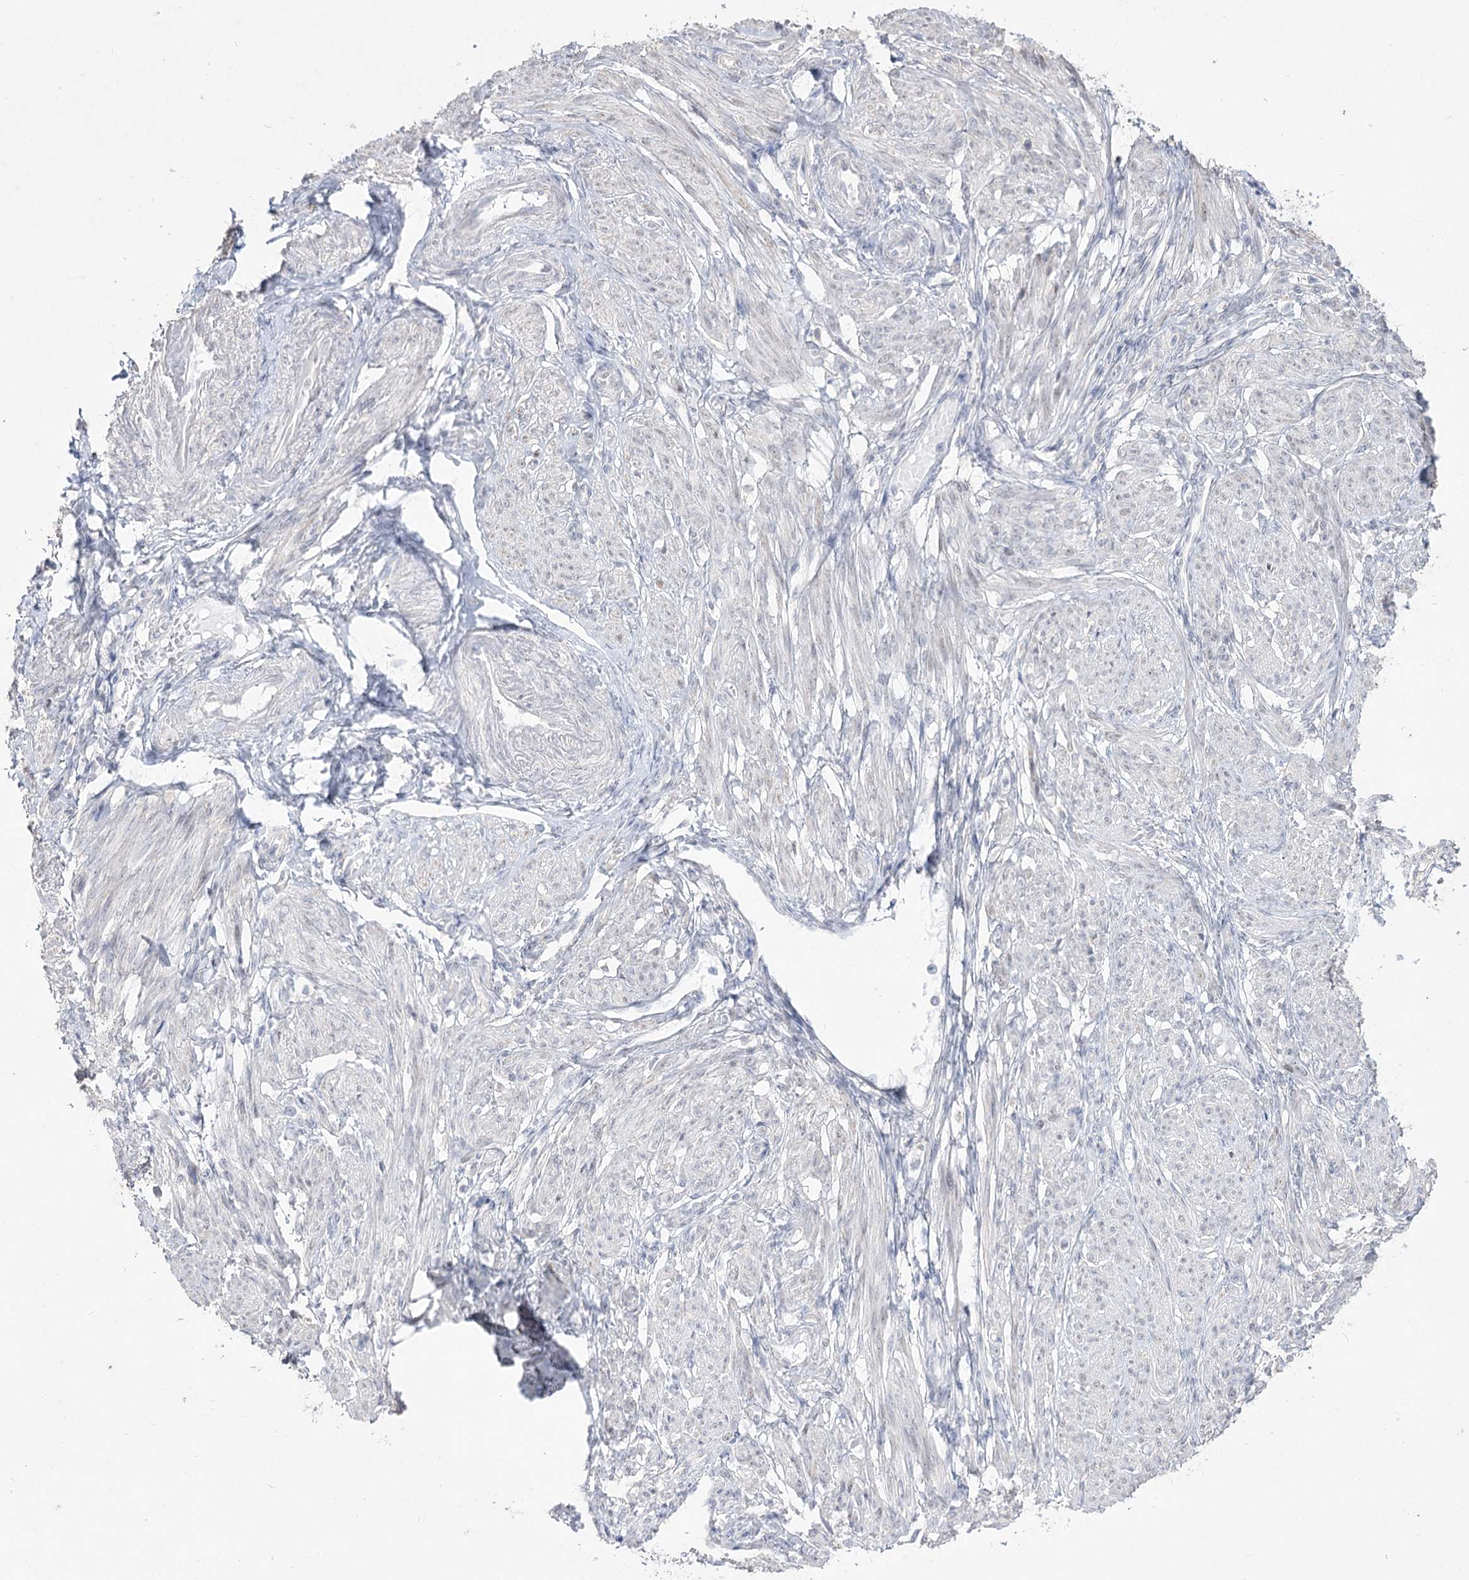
{"staining": {"intensity": "negative", "quantity": "none", "location": "none"}, "tissue": "smooth muscle", "cell_type": "Smooth muscle cells", "image_type": "normal", "snomed": [{"axis": "morphology", "description": "Normal tissue, NOS"}, {"axis": "topography", "description": "Smooth muscle"}], "caption": "Smooth muscle stained for a protein using immunohistochemistry reveals no positivity smooth muscle cells.", "gene": "DDX50", "patient": {"sex": "female", "age": 39}}